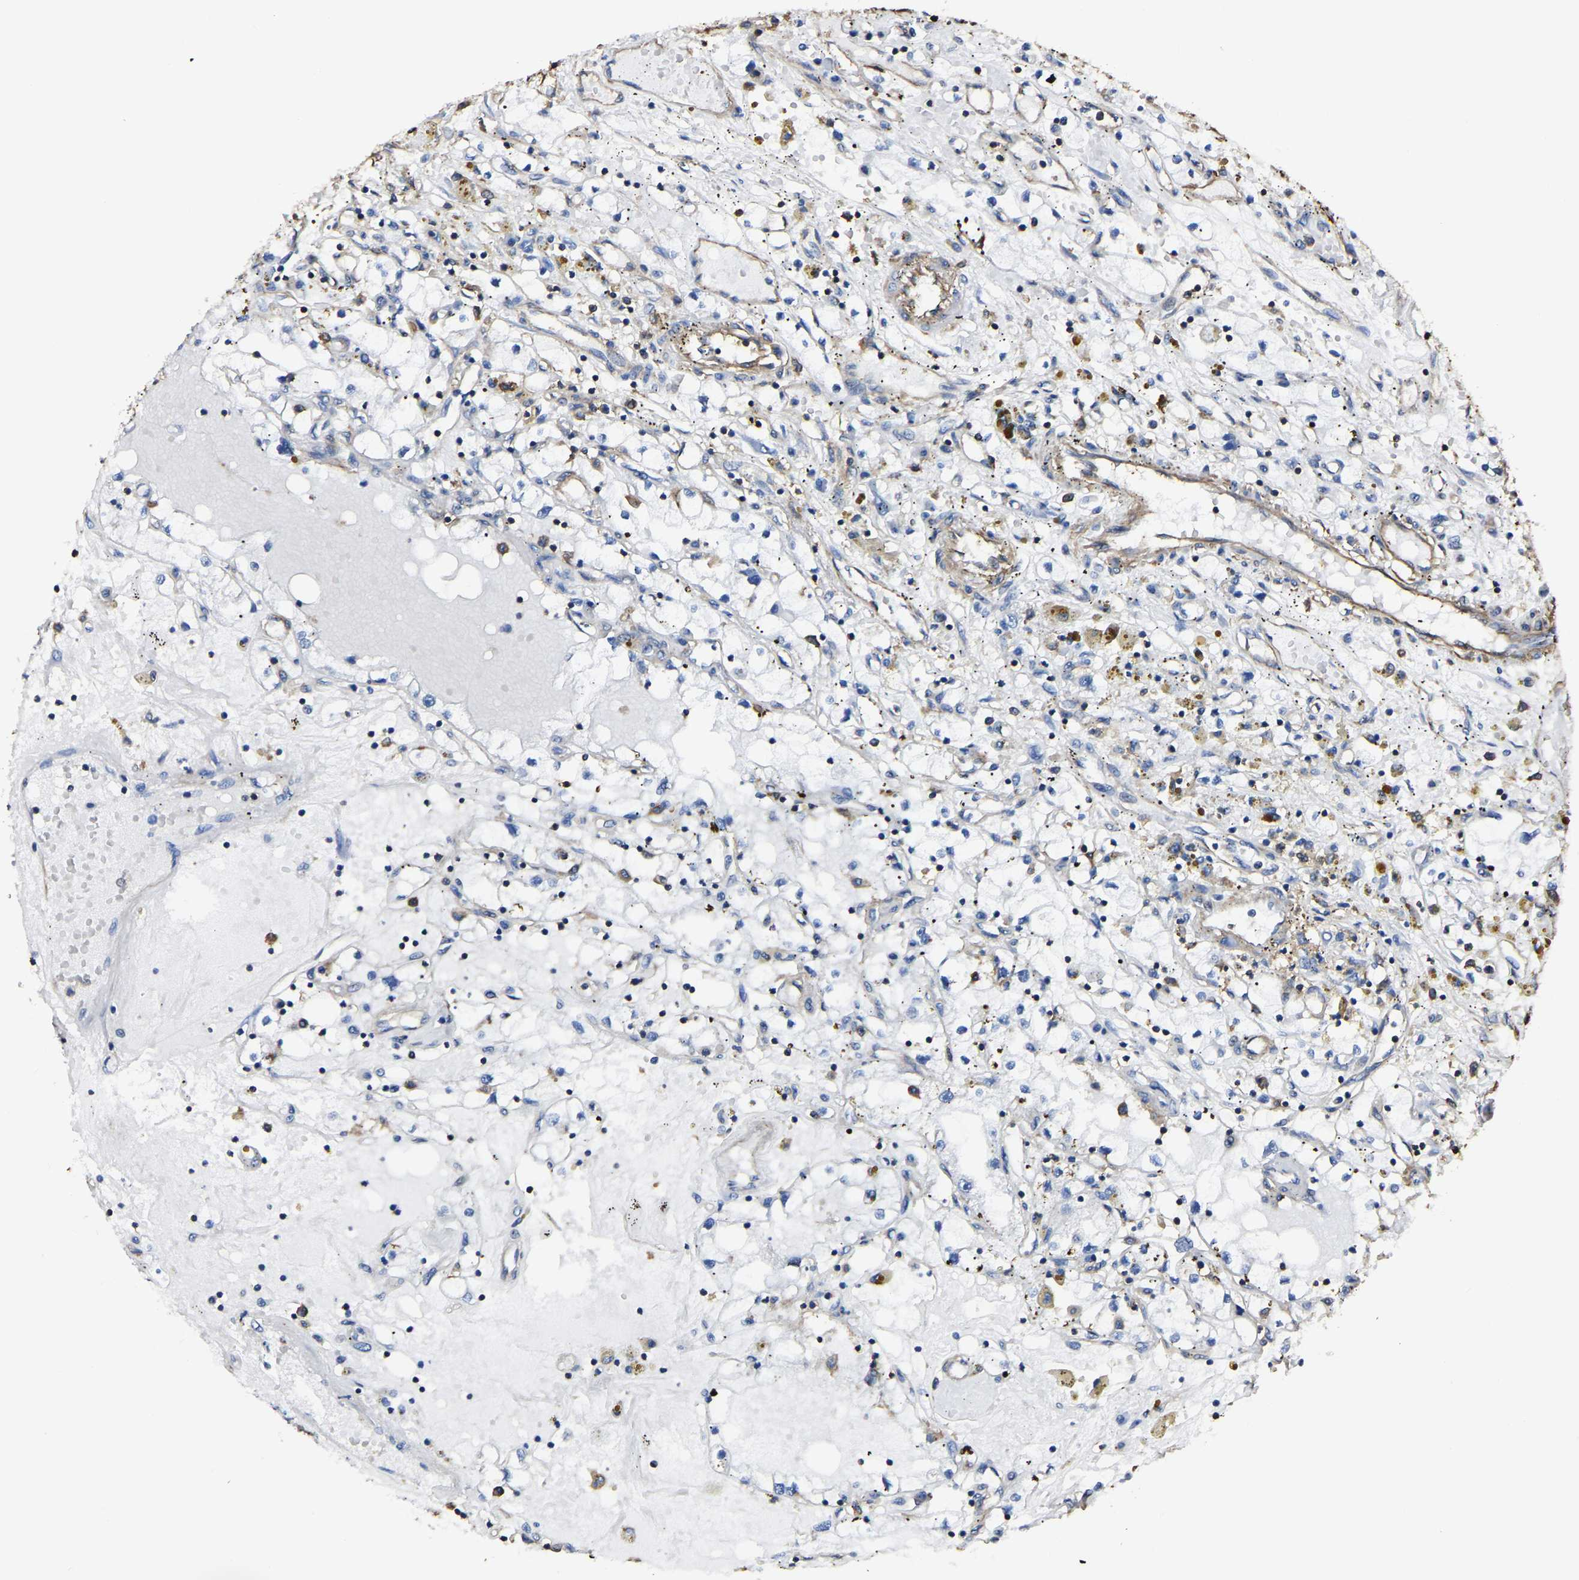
{"staining": {"intensity": "negative", "quantity": "none", "location": "none"}, "tissue": "renal cancer", "cell_type": "Tumor cells", "image_type": "cancer", "snomed": [{"axis": "morphology", "description": "Adenocarcinoma, NOS"}, {"axis": "topography", "description": "Kidney"}], "caption": "Adenocarcinoma (renal) was stained to show a protein in brown. There is no significant staining in tumor cells. (DAB immunohistochemistry, high magnification).", "gene": "ARMT1", "patient": {"sex": "male", "age": 56}}